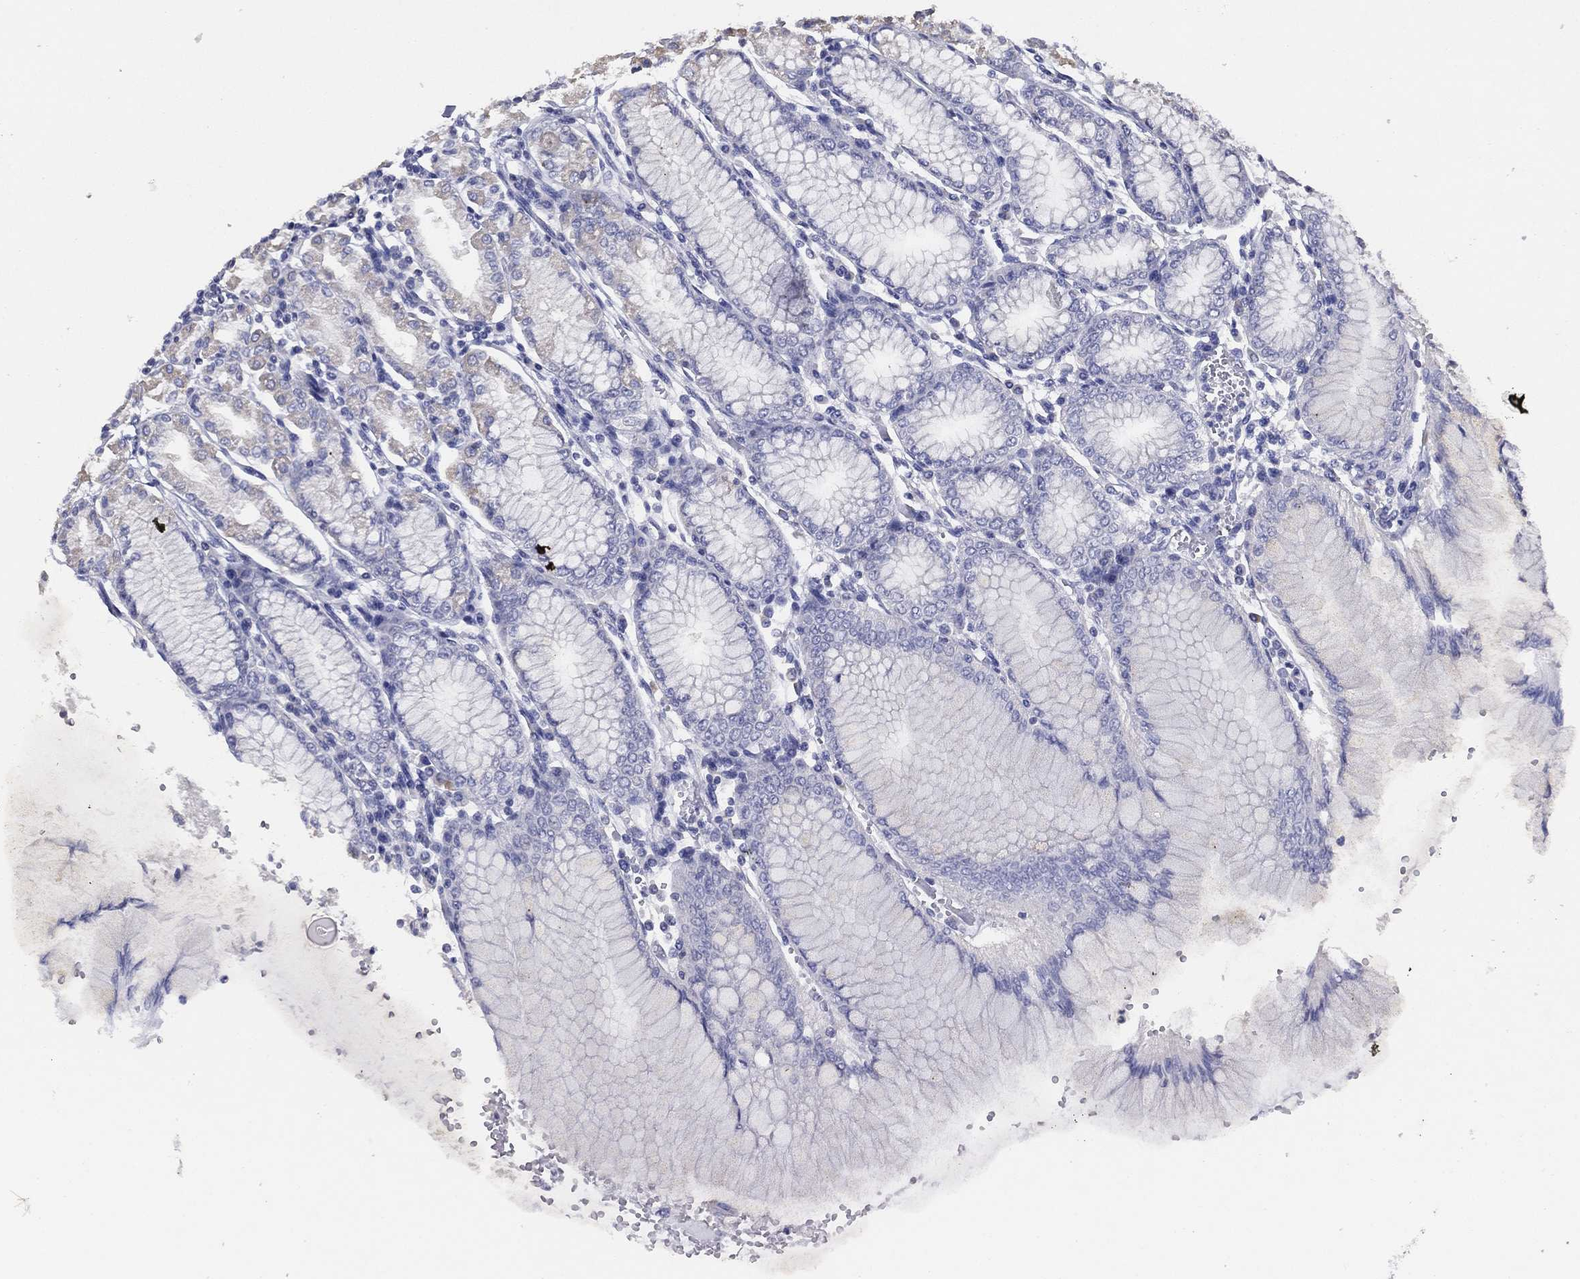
{"staining": {"intensity": "weak", "quantity": "<25%", "location": "cytoplasmic/membranous"}, "tissue": "stomach", "cell_type": "Glandular cells", "image_type": "normal", "snomed": [{"axis": "morphology", "description": "Normal tissue, NOS"}, {"axis": "topography", "description": "Skeletal muscle"}, {"axis": "topography", "description": "Stomach"}], "caption": "Photomicrograph shows no significant protein positivity in glandular cells of benign stomach.", "gene": "SLC13A4", "patient": {"sex": "female", "age": 57}}